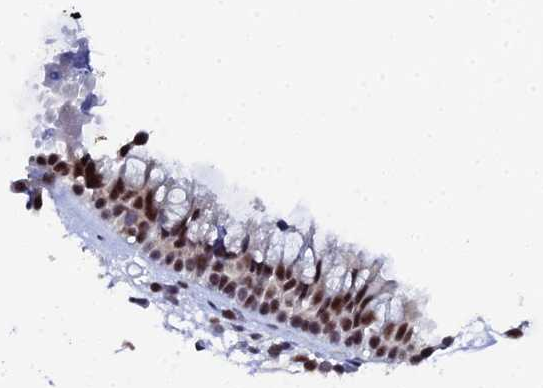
{"staining": {"intensity": "strong", "quantity": "25%-75%", "location": "nuclear"}, "tissue": "nasopharynx", "cell_type": "Respiratory epithelial cells", "image_type": "normal", "snomed": [{"axis": "morphology", "description": "Normal tissue, NOS"}, {"axis": "morphology", "description": "Inflammation, NOS"}, {"axis": "morphology", "description": "Malignant melanoma, Metastatic site"}, {"axis": "topography", "description": "Nasopharynx"}], "caption": "Immunohistochemical staining of normal human nasopharynx displays high levels of strong nuclear staining in about 25%-75% of respiratory epithelial cells. (Brightfield microscopy of DAB IHC at high magnification).", "gene": "MAGOHB", "patient": {"sex": "male", "age": 70}}